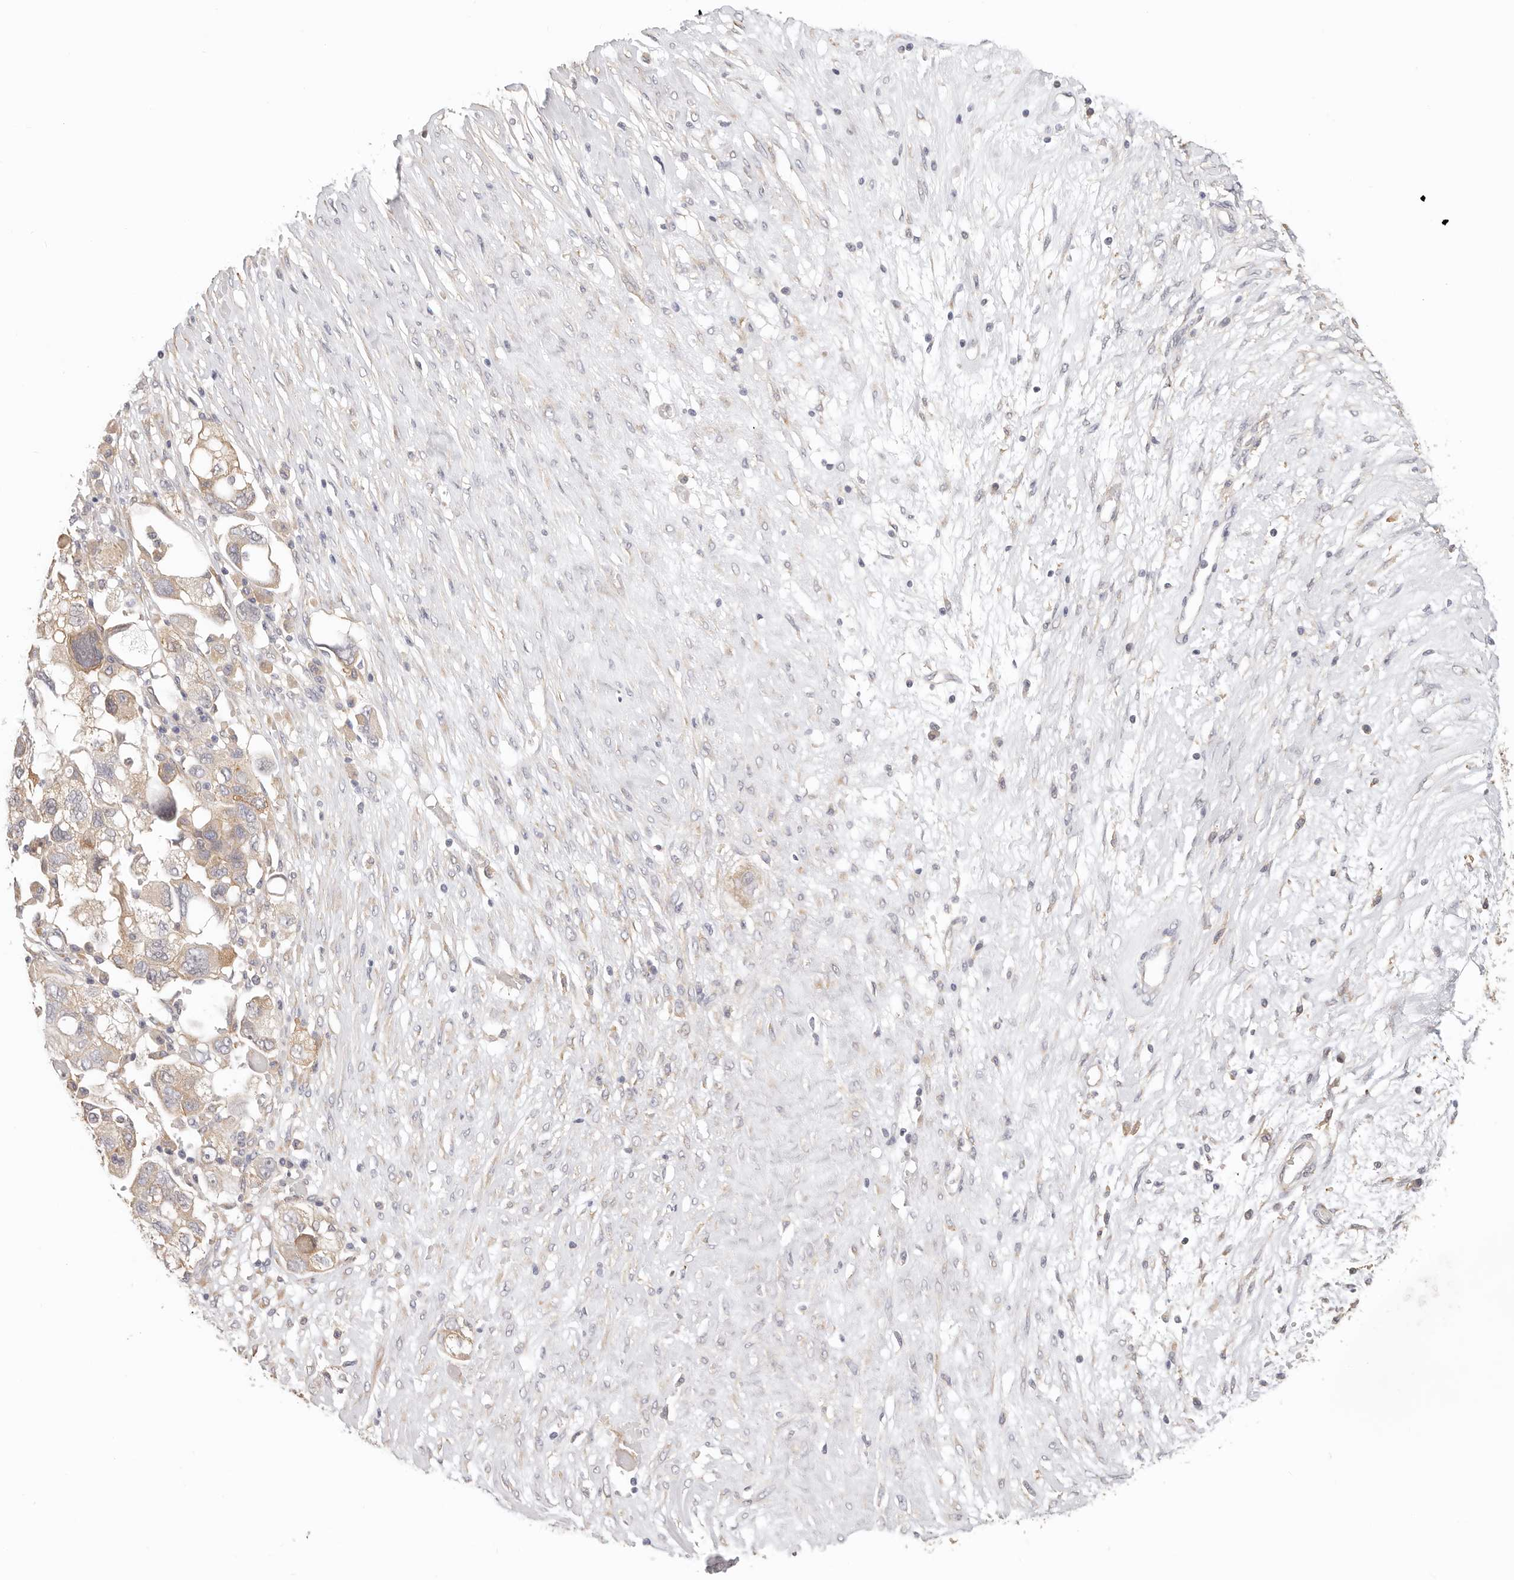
{"staining": {"intensity": "moderate", "quantity": ">75%", "location": "cytoplasmic/membranous"}, "tissue": "ovarian cancer", "cell_type": "Tumor cells", "image_type": "cancer", "snomed": [{"axis": "morphology", "description": "Carcinoma, NOS"}, {"axis": "morphology", "description": "Cystadenocarcinoma, serous, NOS"}, {"axis": "topography", "description": "Ovary"}], "caption": "IHC histopathology image of human ovarian cancer (carcinoma) stained for a protein (brown), which exhibits medium levels of moderate cytoplasmic/membranous positivity in about >75% of tumor cells.", "gene": "AFDN", "patient": {"sex": "female", "age": 69}}